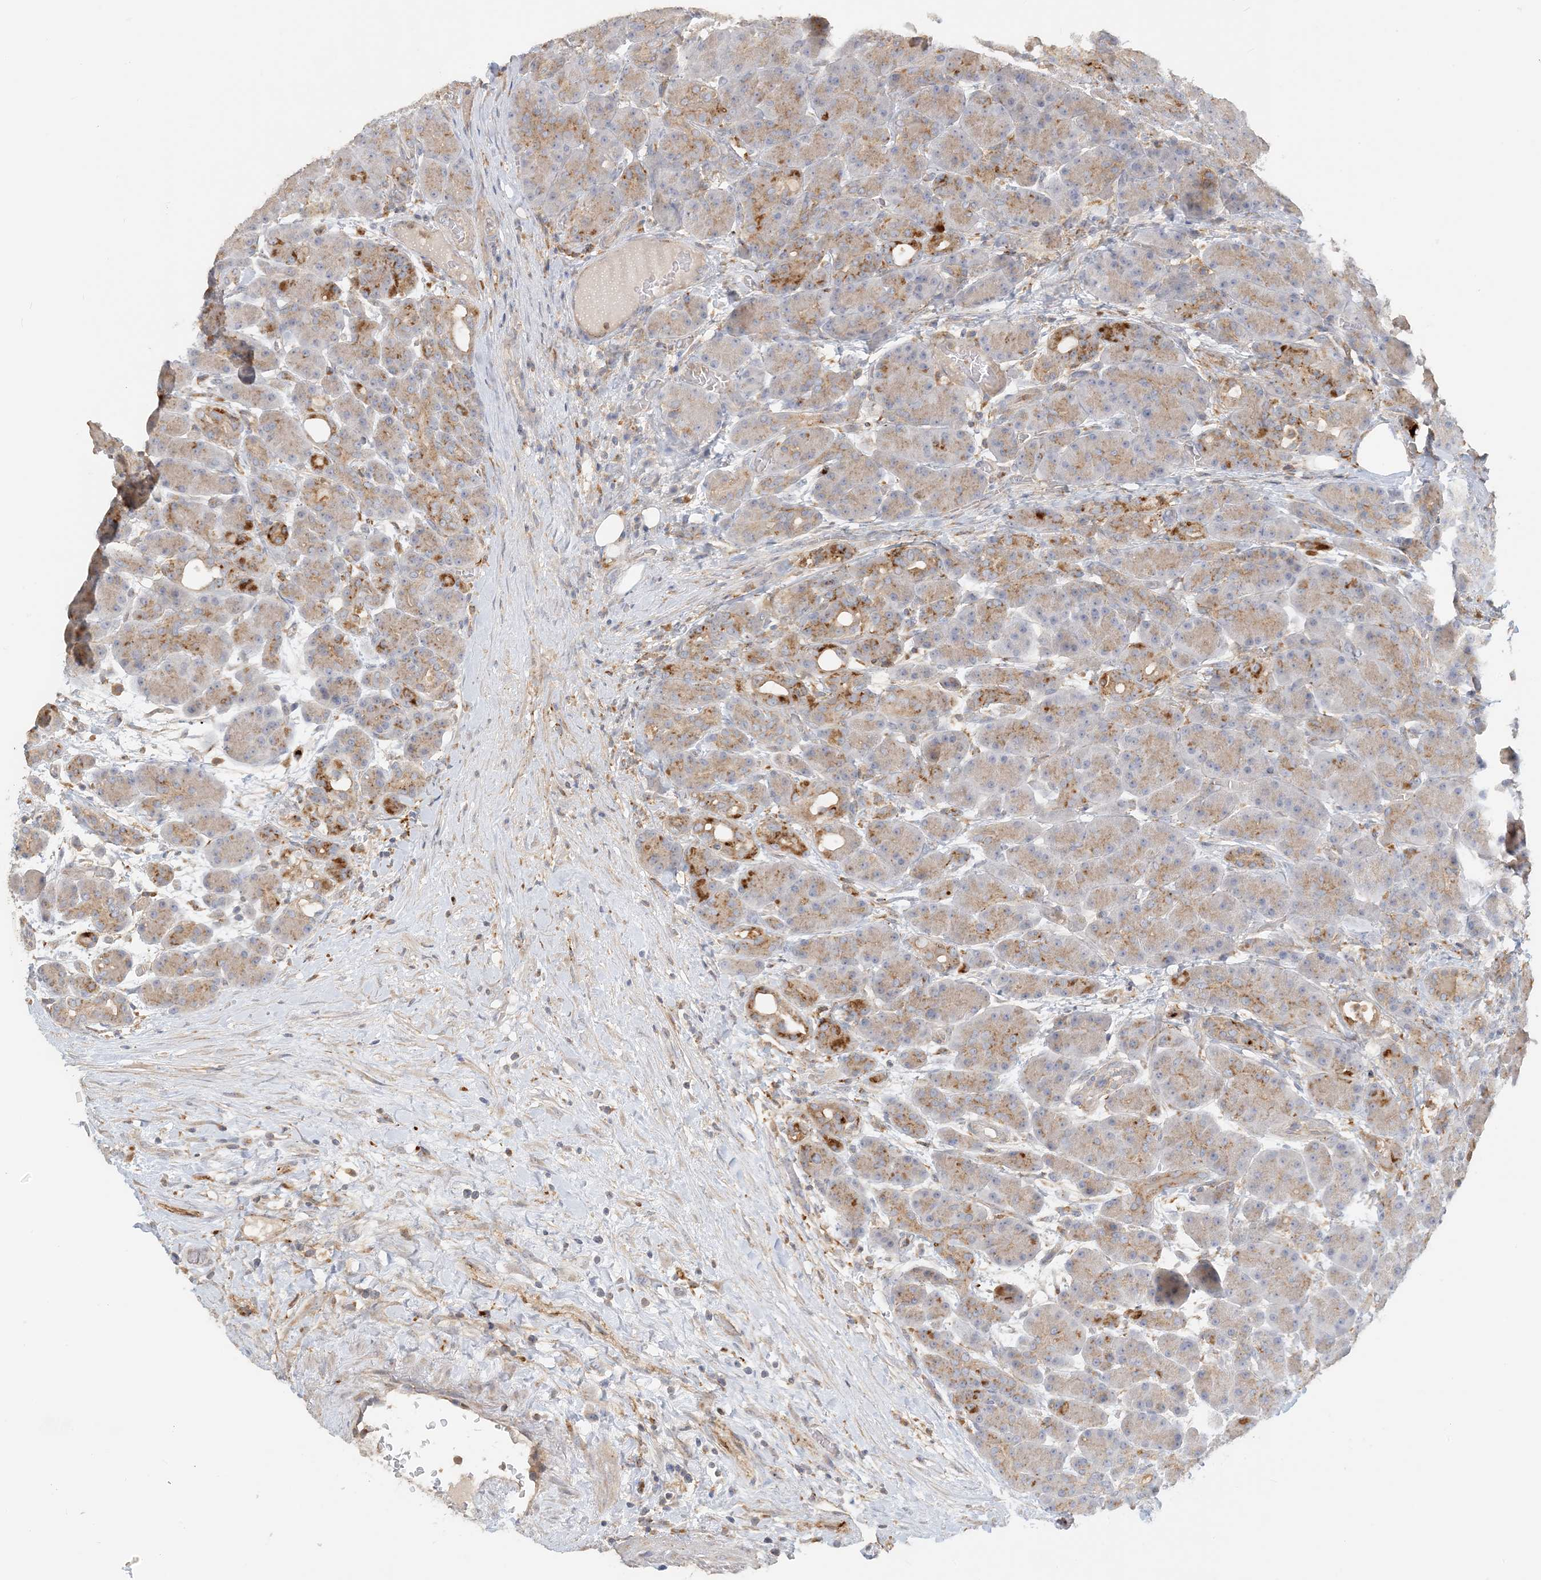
{"staining": {"intensity": "moderate", "quantity": "25%-75%", "location": "cytoplasmic/membranous"}, "tissue": "pancreas", "cell_type": "Exocrine glandular cells", "image_type": "normal", "snomed": [{"axis": "morphology", "description": "Normal tissue, NOS"}, {"axis": "topography", "description": "Pancreas"}], "caption": "Immunohistochemical staining of benign pancreas displays moderate cytoplasmic/membranous protein expression in approximately 25%-75% of exocrine glandular cells. Using DAB (3,3'-diaminobenzidine) (brown) and hematoxylin (blue) stains, captured at high magnification using brightfield microscopy.", "gene": "SPPL2A", "patient": {"sex": "male", "age": 63}}